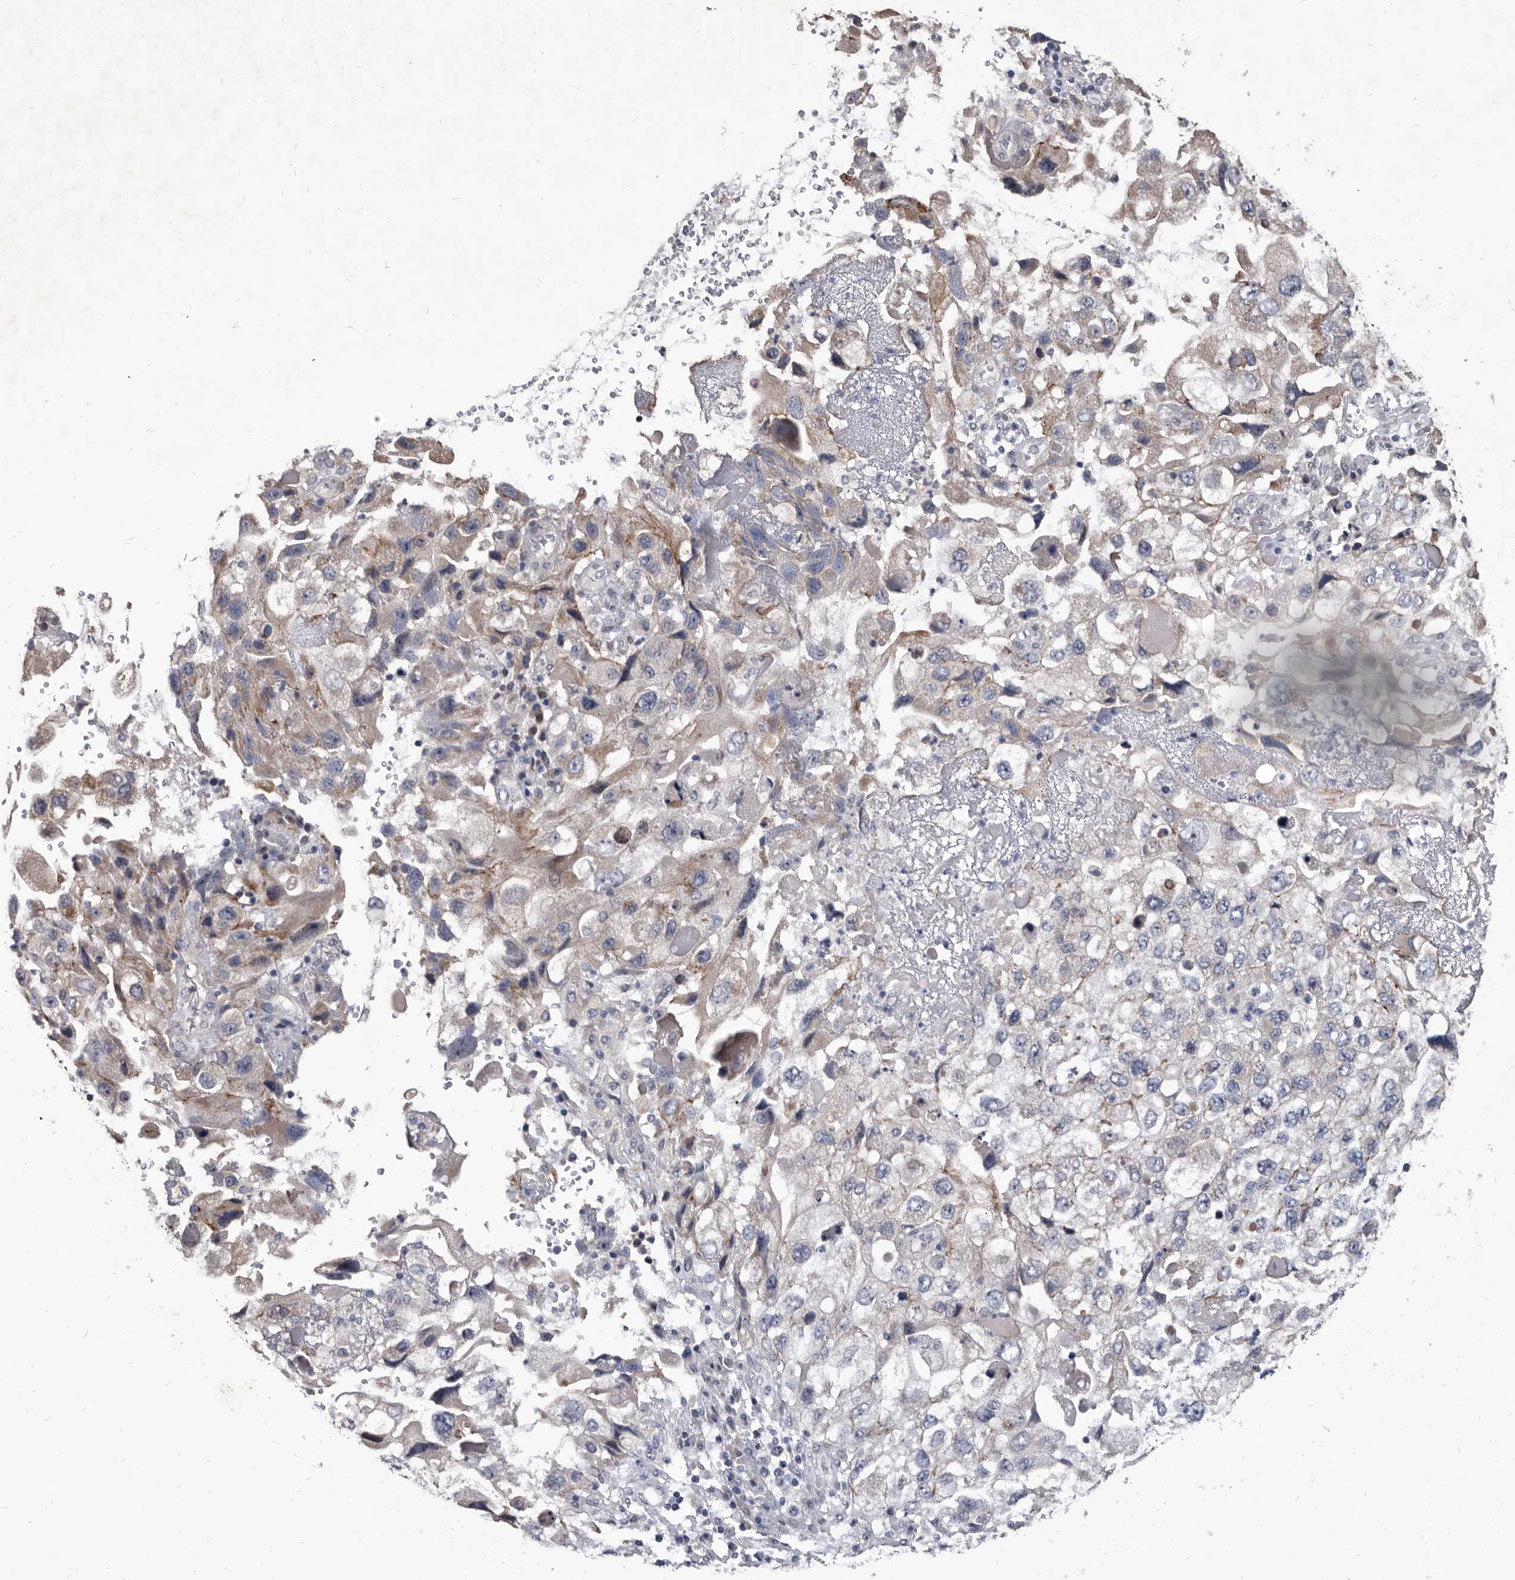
{"staining": {"intensity": "weak", "quantity": "<25%", "location": "cytoplasmic/membranous"}, "tissue": "endometrial cancer", "cell_type": "Tumor cells", "image_type": "cancer", "snomed": [{"axis": "morphology", "description": "Adenocarcinoma, NOS"}, {"axis": "topography", "description": "Endometrium"}], "caption": "This is a image of immunohistochemistry staining of adenocarcinoma (endometrial), which shows no positivity in tumor cells. Nuclei are stained in blue.", "gene": "PROM1", "patient": {"sex": "female", "age": 49}}